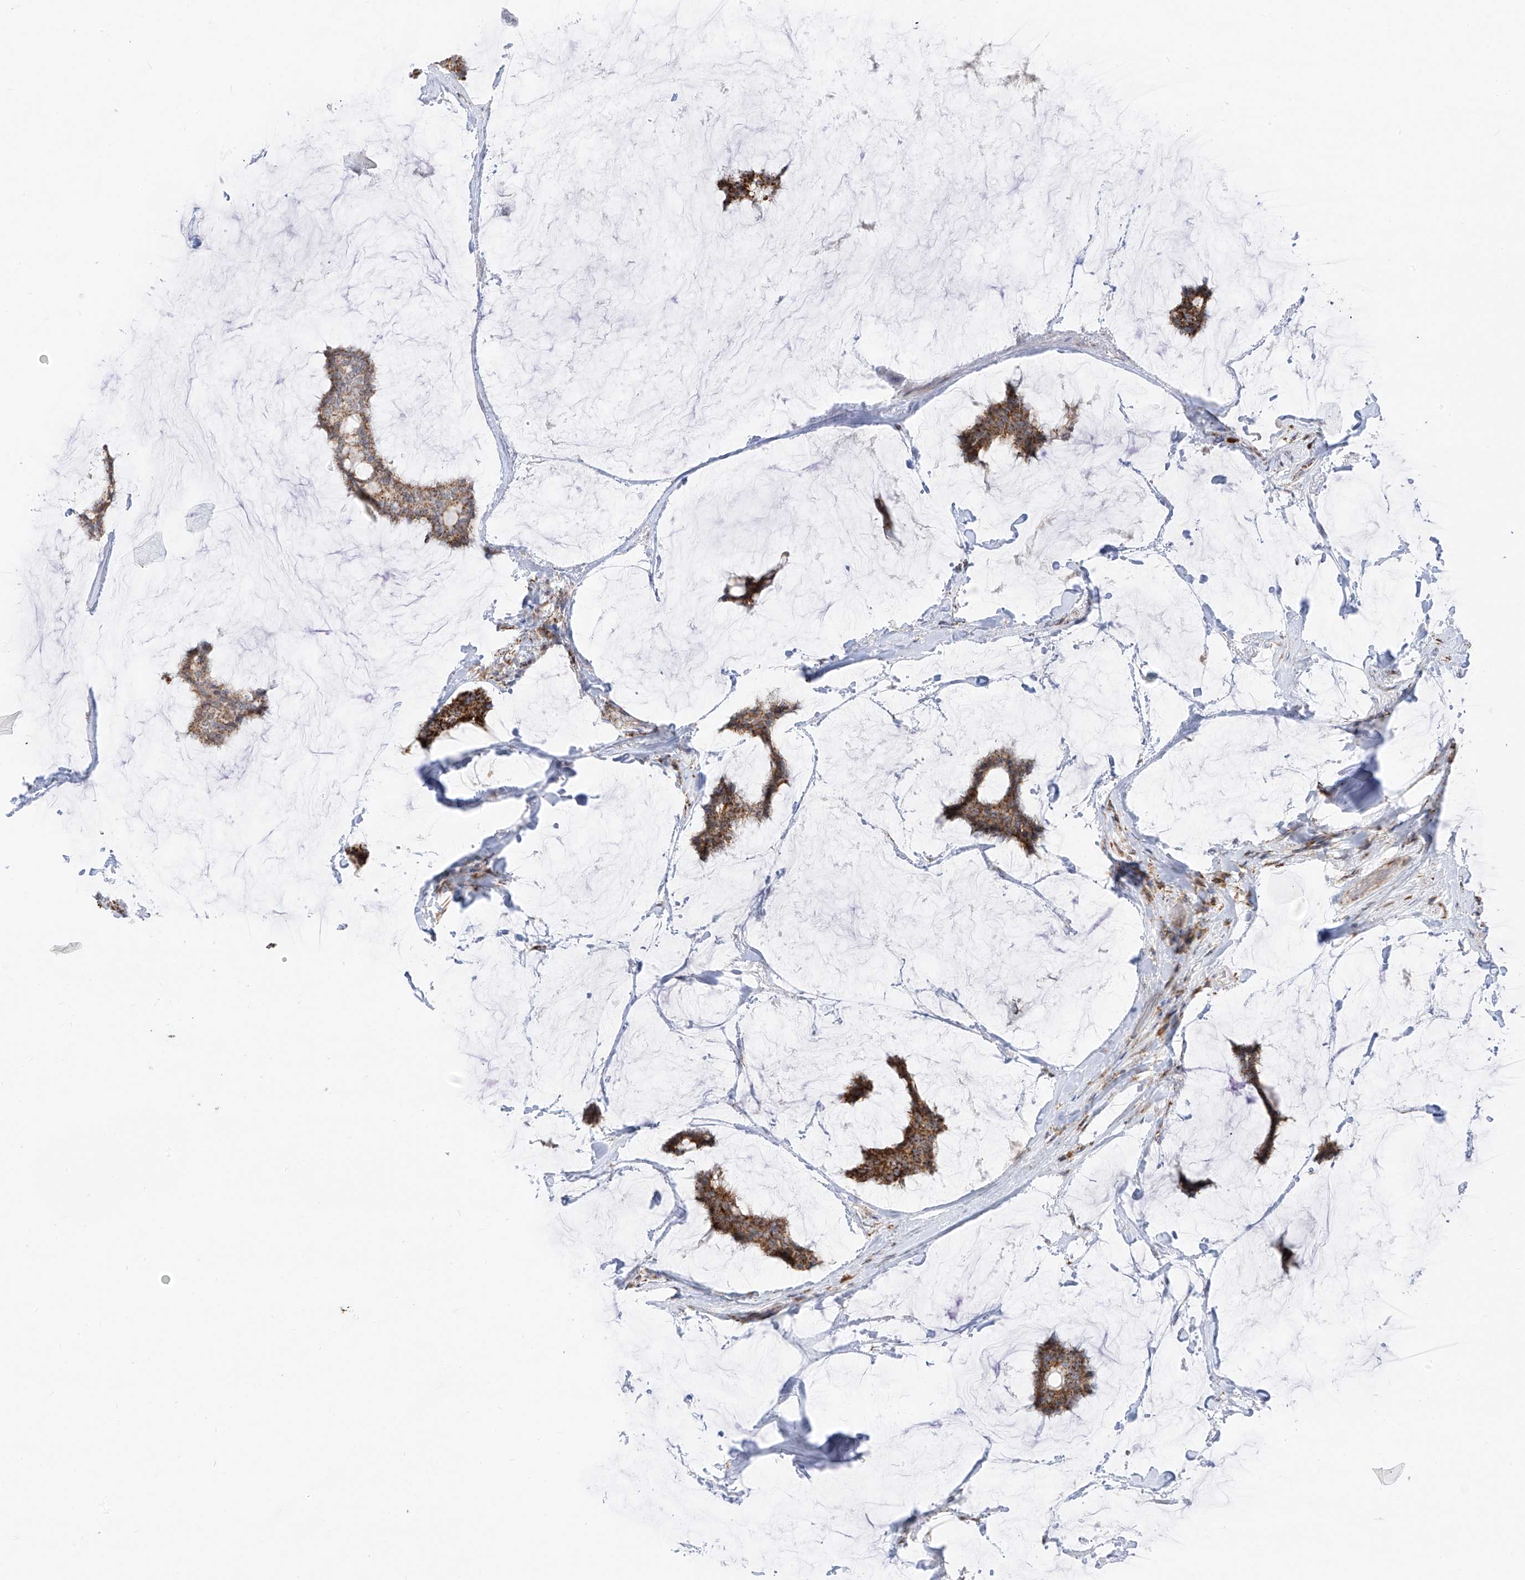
{"staining": {"intensity": "moderate", "quantity": ">75%", "location": "cytoplasmic/membranous"}, "tissue": "breast cancer", "cell_type": "Tumor cells", "image_type": "cancer", "snomed": [{"axis": "morphology", "description": "Duct carcinoma"}, {"axis": "topography", "description": "Breast"}], "caption": "Breast cancer (invasive ductal carcinoma) stained with a protein marker reveals moderate staining in tumor cells.", "gene": "ETHE1", "patient": {"sex": "female", "age": 93}}